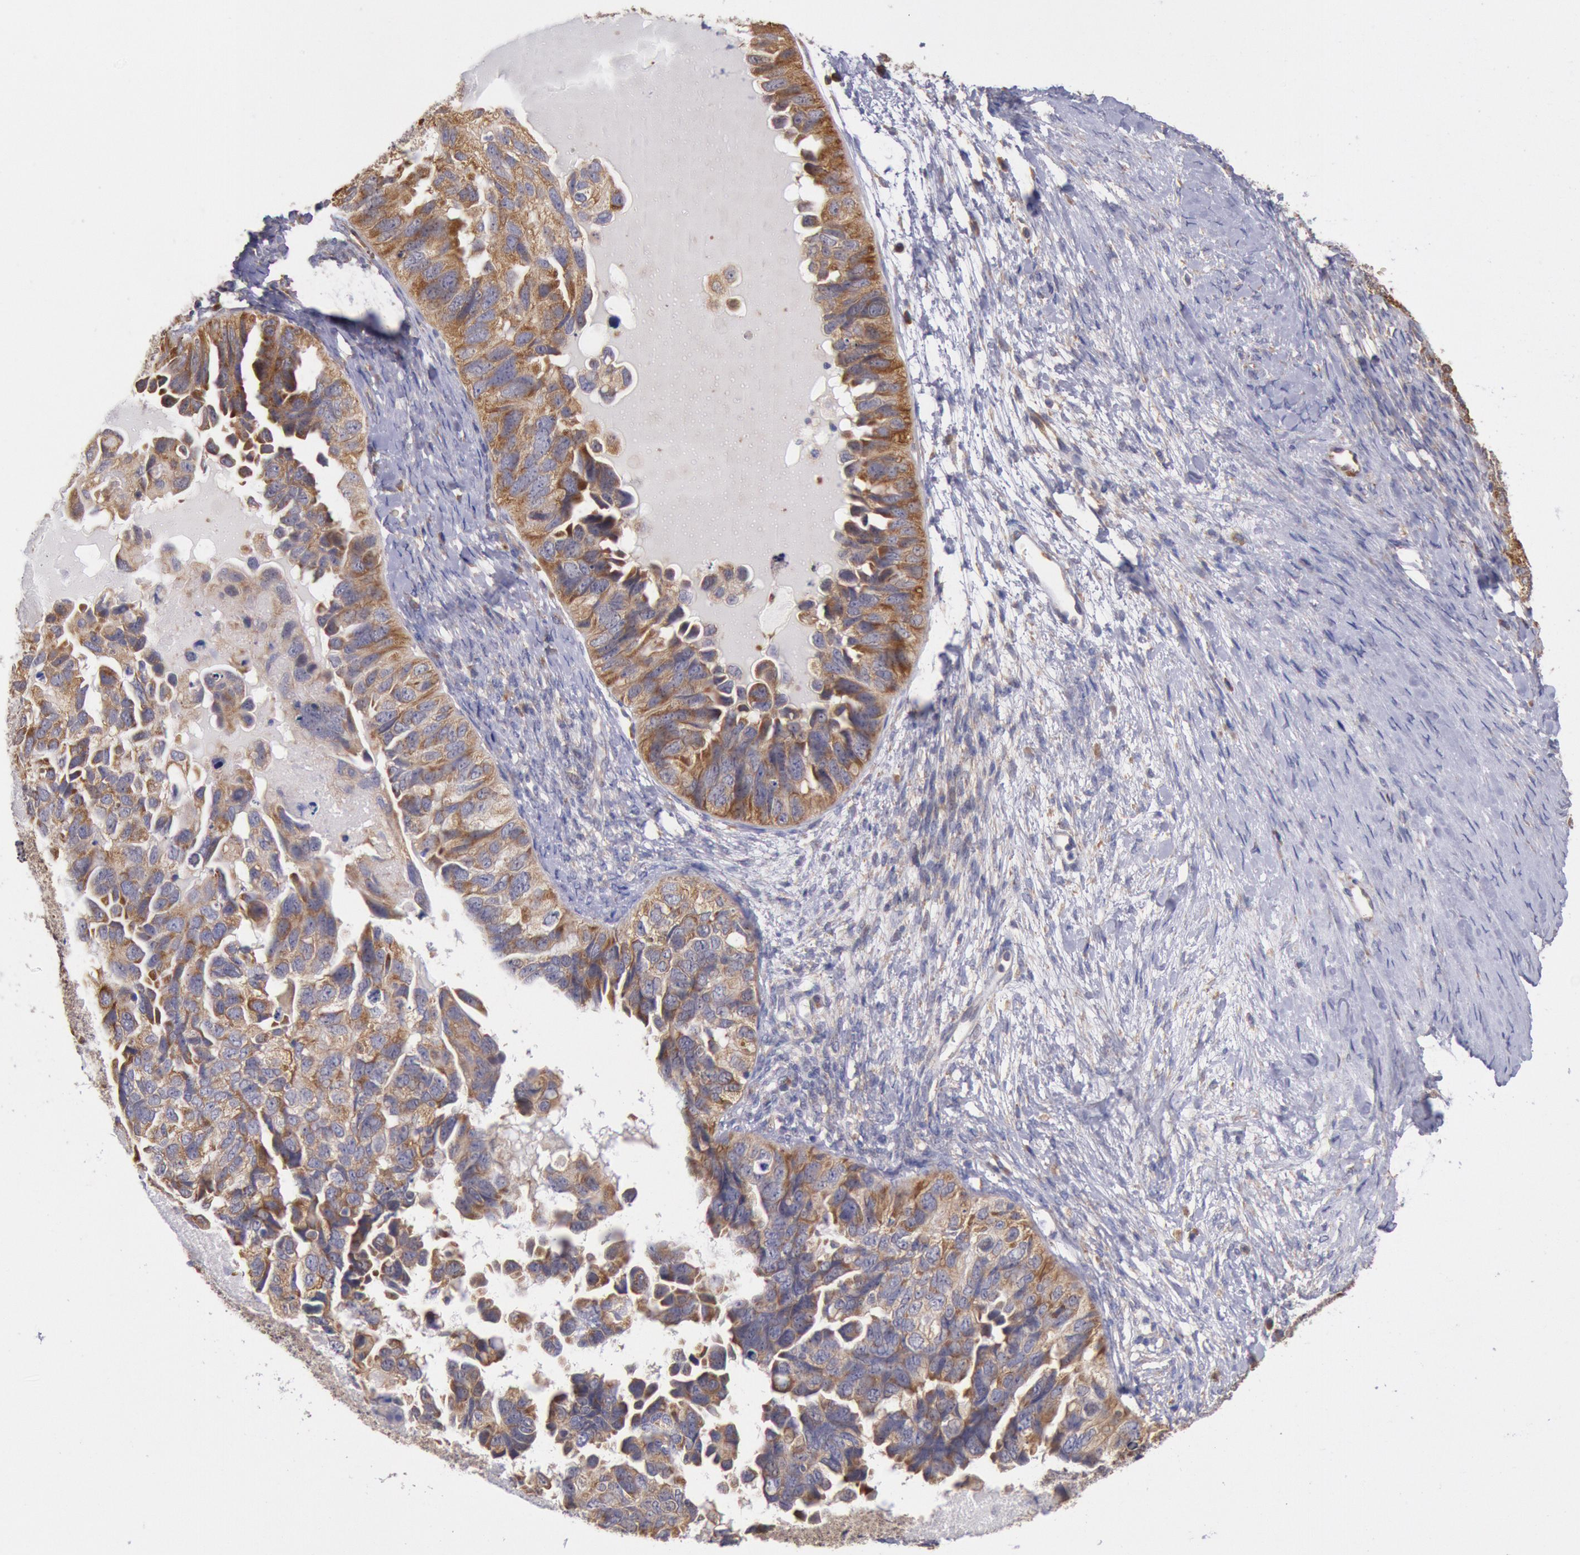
{"staining": {"intensity": "moderate", "quantity": ">75%", "location": "cytoplasmic/membranous"}, "tissue": "ovarian cancer", "cell_type": "Tumor cells", "image_type": "cancer", "snomed": [{"axis": "morphology", "description": "Cystadenocarcinoma, serous, NOS"}, {"axis": "topography", "description": "Ovary"}], "caption": "Immunohistochemical staining of ovarian cancer (serous cystadenocarcinoma) shows moderate cytoplasmic/membranous protein positivity in about >75% of tumor cells. (DAB IHC, brown staining for protein, blue staining for nuclei).", "gene": "DRG1", "patient": {"sex": "female", "age": 82}}